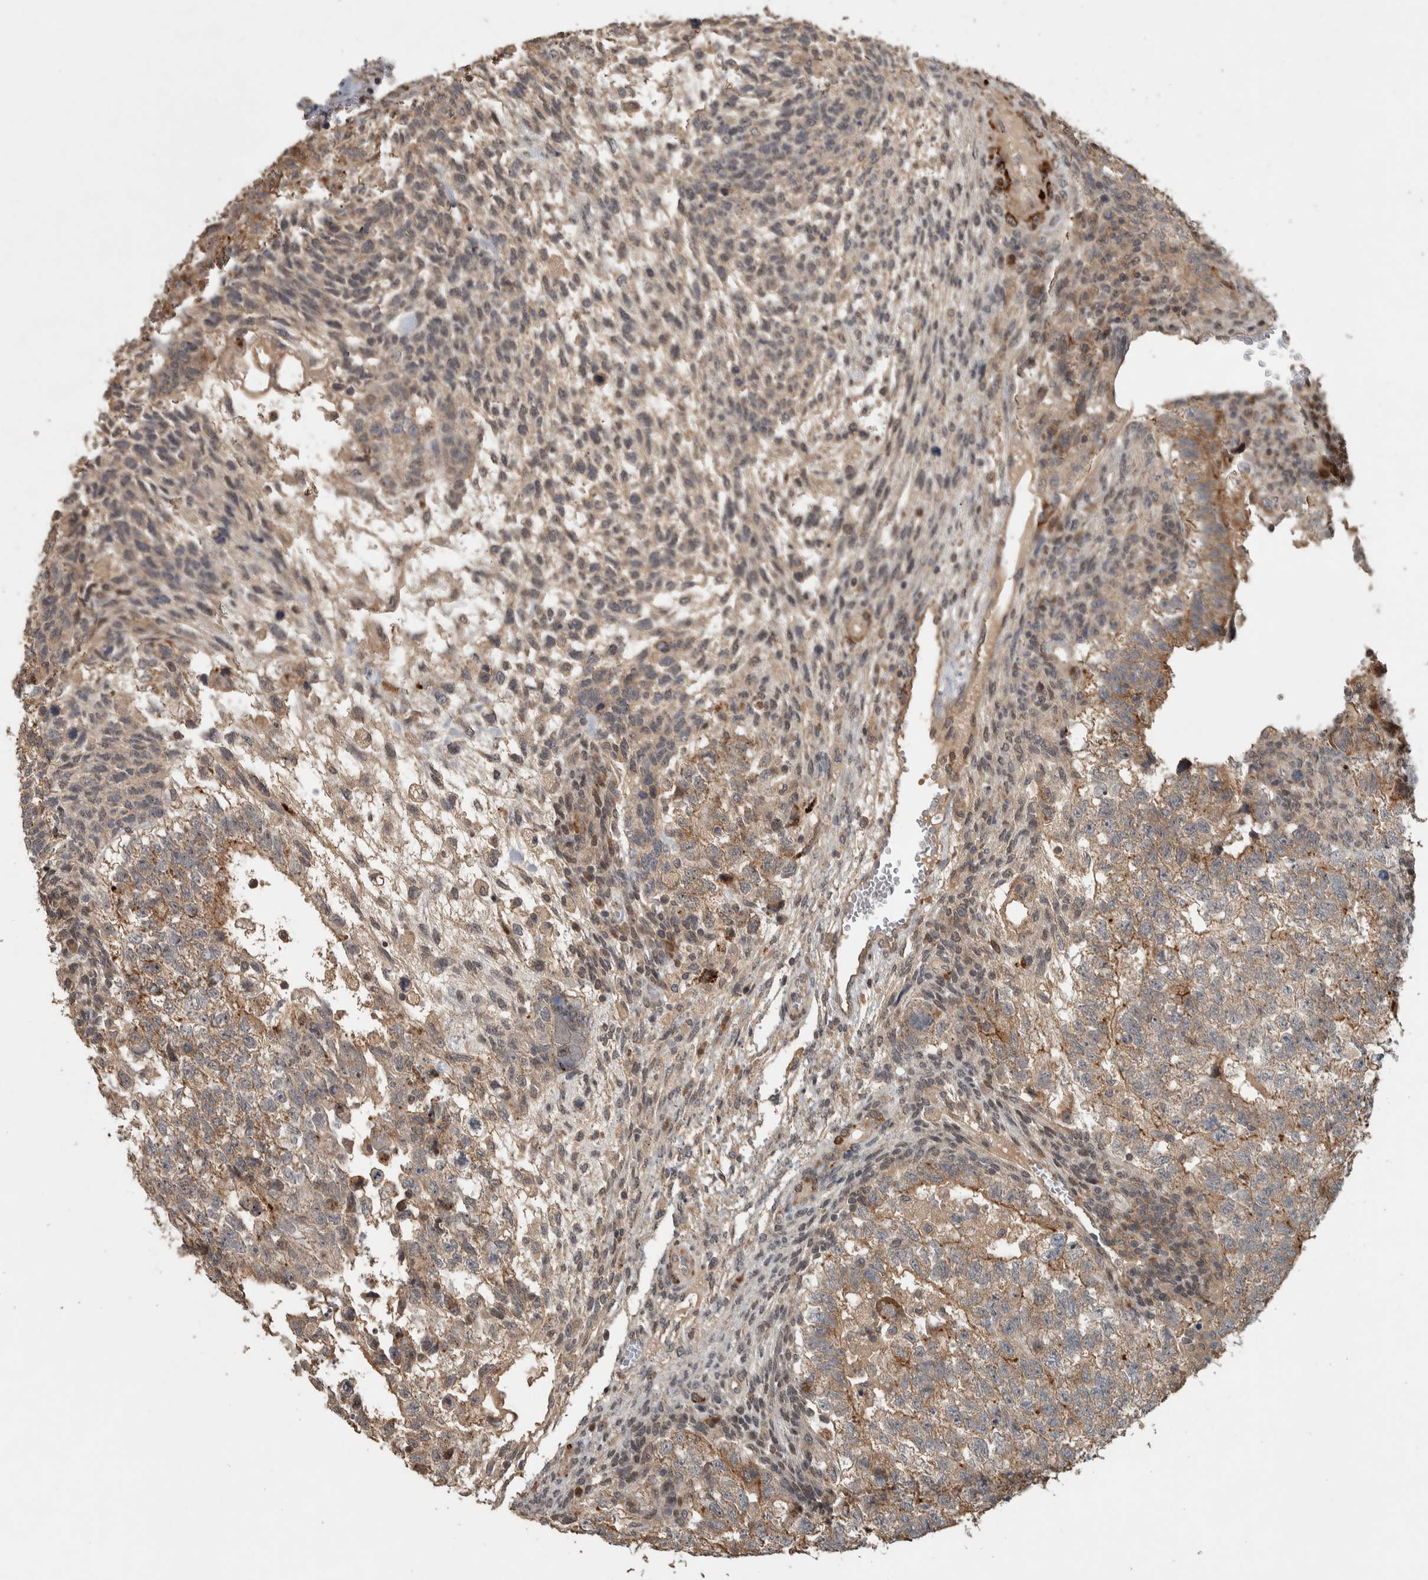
{"staining": {"intensity": "weak", "quantity": ">75%", "location": "cytoplasmic/membranous"}, "tissue": "testis cancer", "cell_type": "Tumor cells", "image_type": "cancer", "snomed": [{"axis": "morphology", "description": "Carcinoma, Embryonal, NOS"}, {"axis": "topography", "description": "Testis"}], "caption": "Testis cancer (embryonal carcinoma) stained with a protein marker exhibits weak staining in tumor cells.", "gene": "ERAL1", "patient": {"sex": "male", "age": 36}}